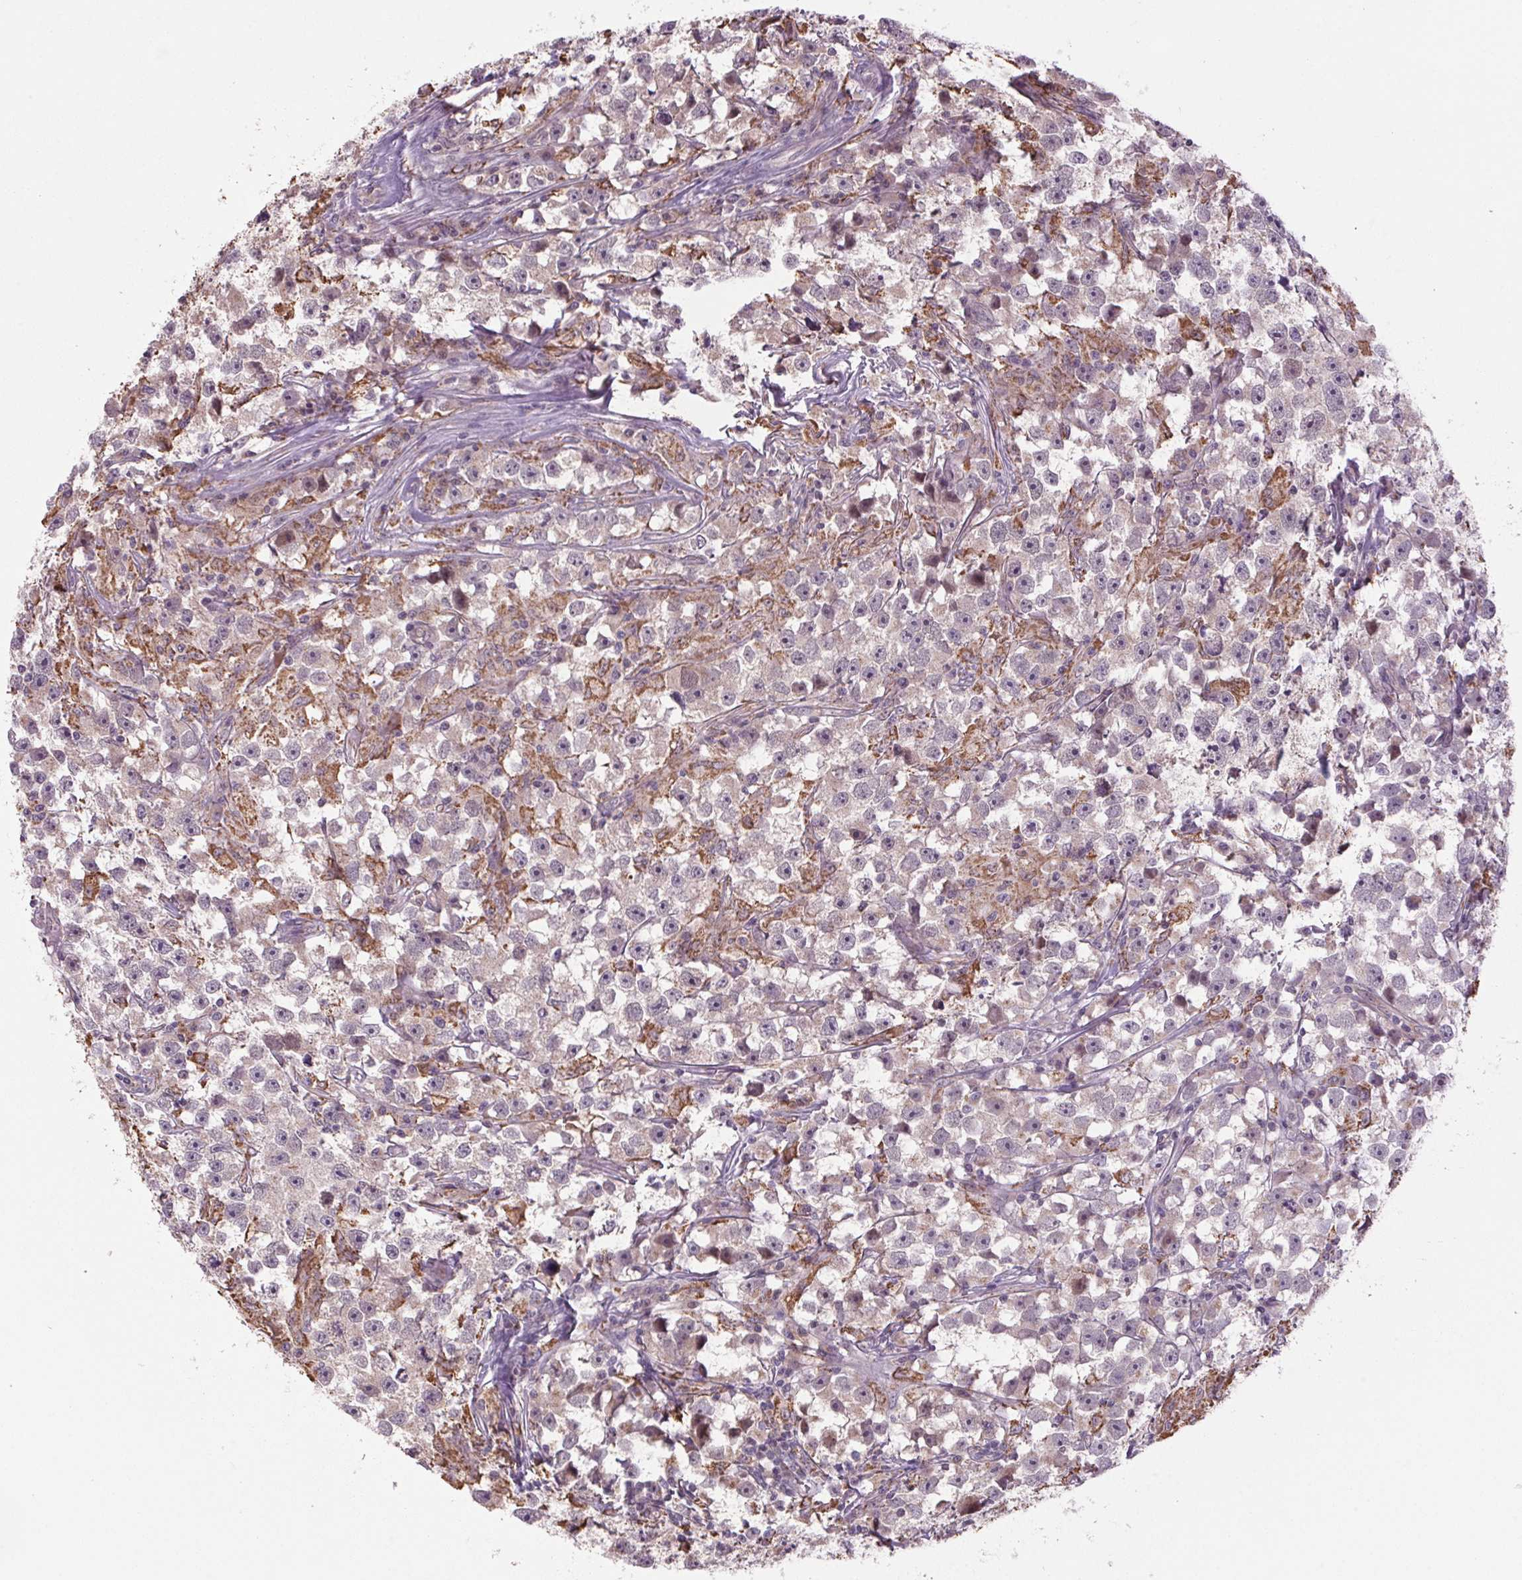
{"staining": {"intensity": "negative", "quantity": "none", "location": "none"}, "tissue": "testis cancer", "cell_type": "Tumor cells", "image_type": "cancer", "snomed": [{"axis": "morphology", "description": "Seminoma, NOS"}, {"axis": "topography", "description": "Testis"}], "caption": "Testis seminoma was stained to show a protein in brown. There is no significant expression in tumor cells.", "gene": "AKR1E2", "patient": {"sex": "male", "age": 33}}